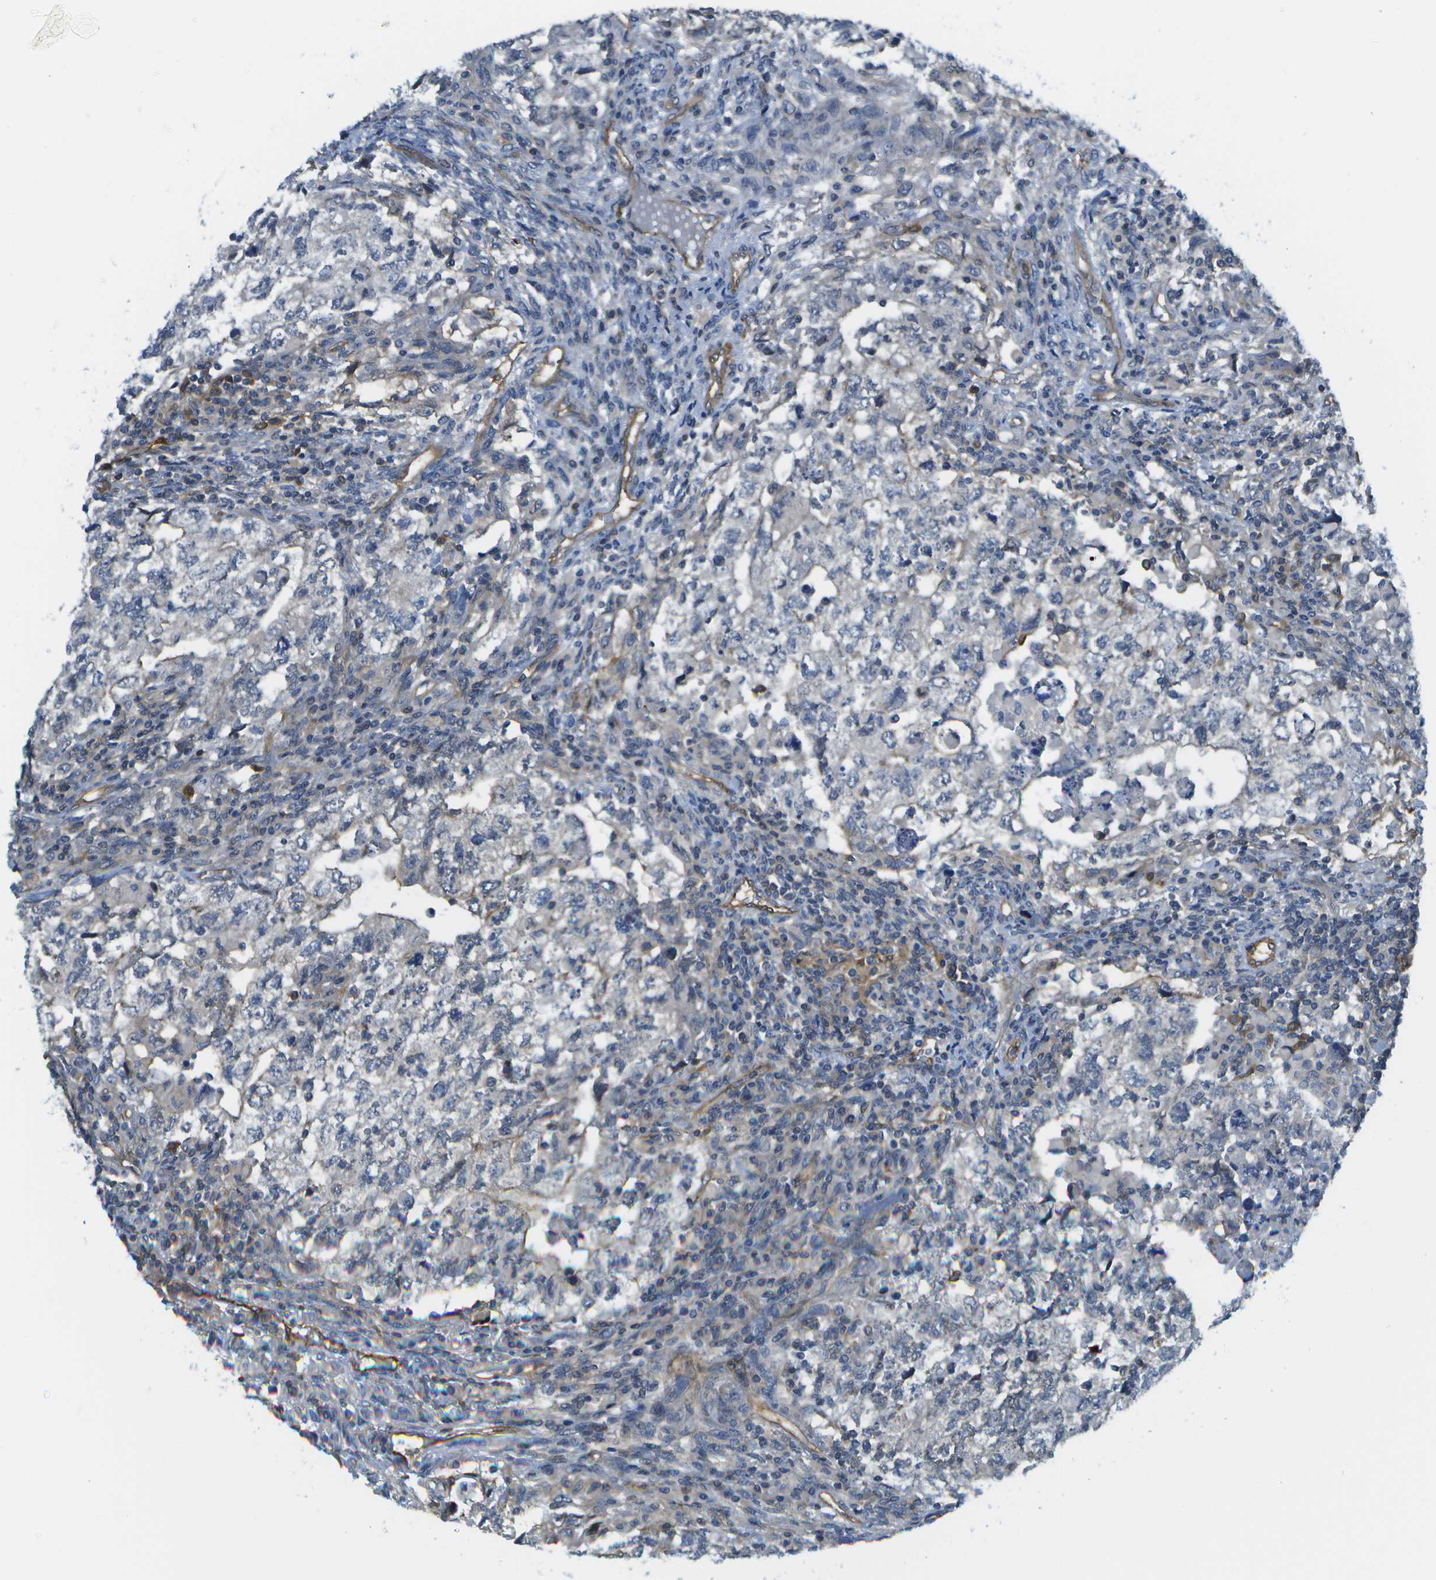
{"staining": {"intensity": "negative", "quantity": "none", "location": "none"}, "tissue": "testis cancer", "cell_type": "Tumor cells", "image_type": "cancer", "snomed": [{"axis": "morphology", "description": "Carcinoma, Embryonal, NOS"}, {"axis": "topography", "description": "Testis"}], "caption": "Testis cancer was stained to show a protein in brown. There is no significant positivity in tumor cells.", "gene": "KIAA0040", "patient": {"sex": "male", "age": 36}}